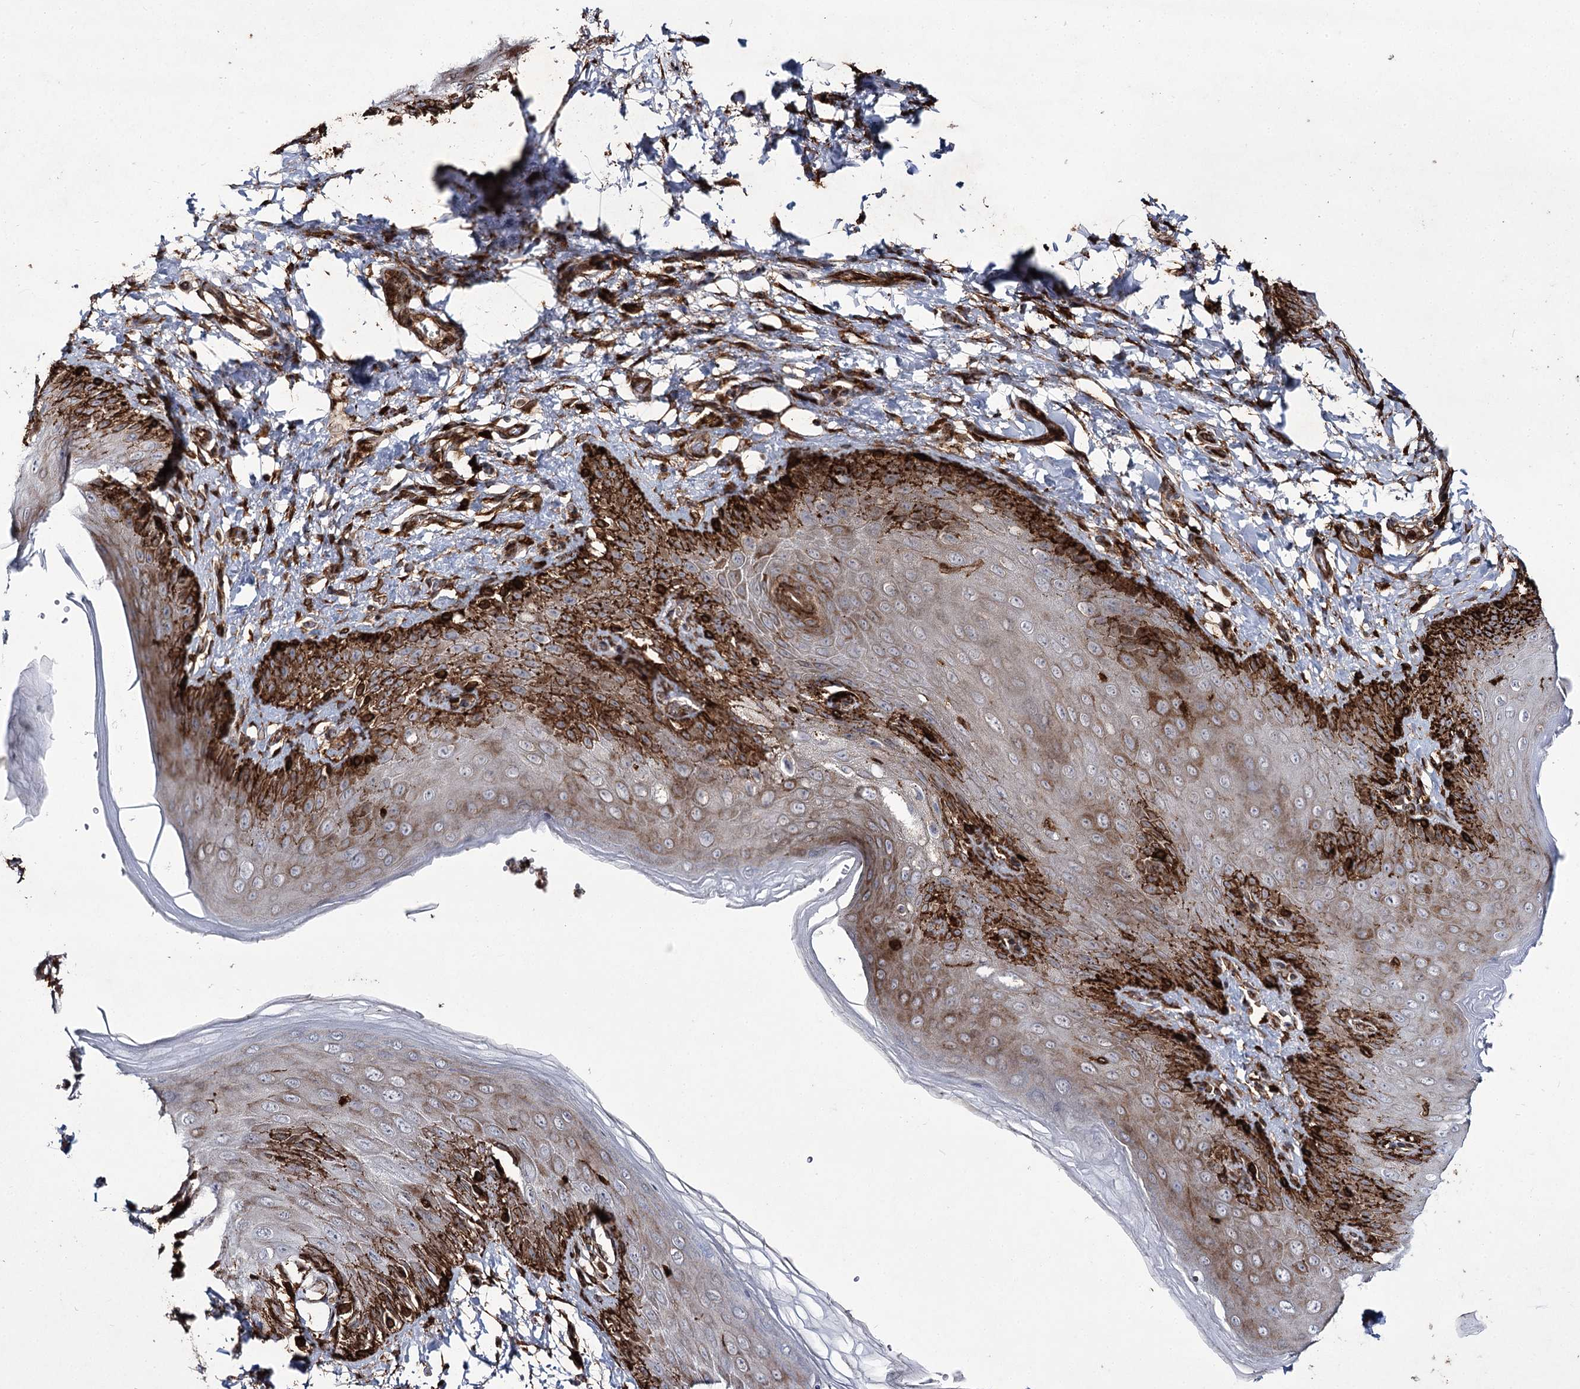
{"staining": {"intensity": "strong", "quantity": "25%-75%", "location": "cytoplasmic/membranous,nuclear"}, "tissue": "skin", "cell_type": "Epidermal cells", "image_type": "normal", "snomed": [{"axis": "morphology", "description": "Normal tissue, NOS"}, {"axis": "topography", "description": "Anal"}], "caption": "Strong cytoplasmic/membranous,nuclear staining is identified in approximately 25%-75% of epidermal cells in normal skin. (Stains: DAB in brown, nuclei in blue, Microscopy: brightfield microscopy at high magnification).", "gene": "DCUN1D4", "patient": {"sex": "male", "age": 44}}